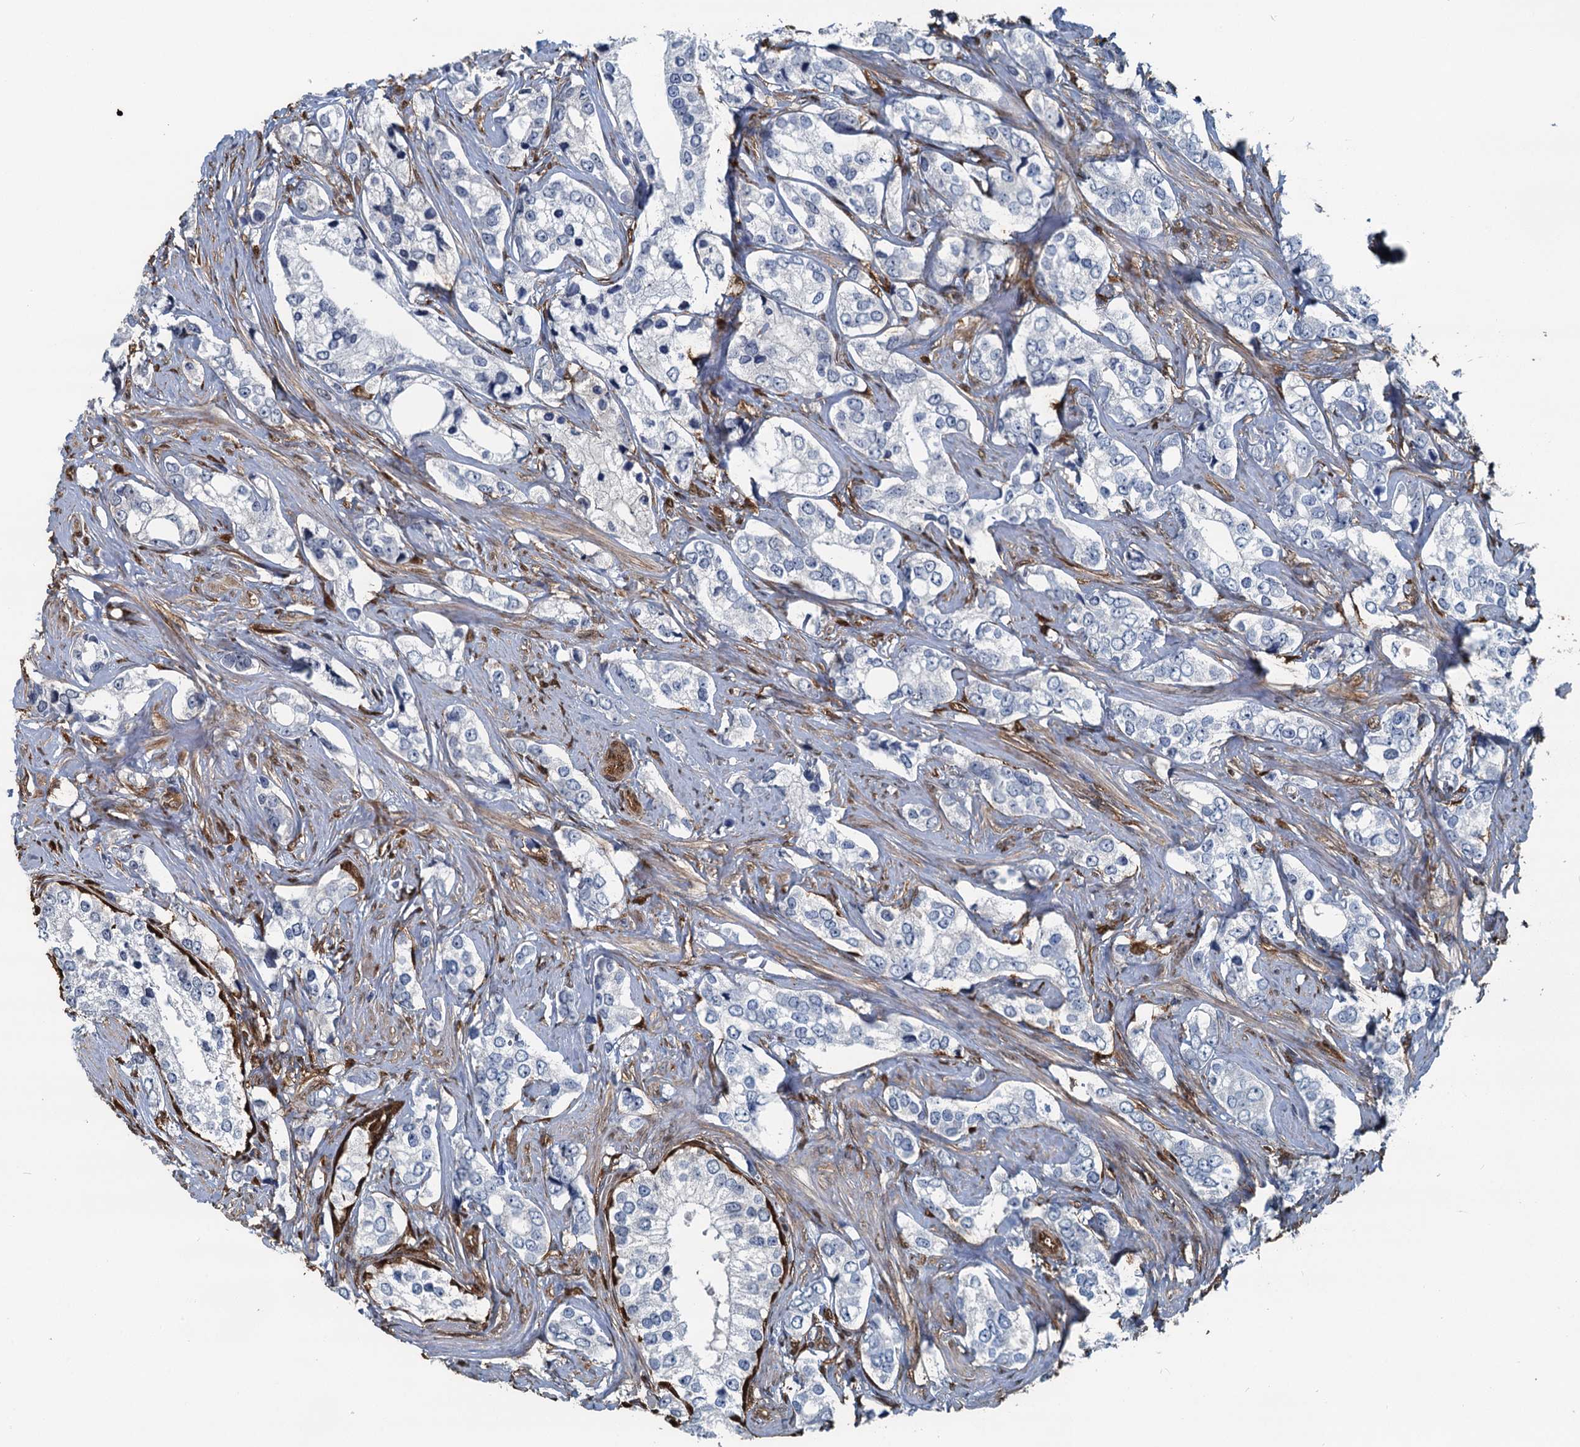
{"staining": {"intensity": "negative", "quantity": "none", "location": "none"}, "tissue": "prostate cancer", "cell_type": "Tumor cells", "image_type": "cancer", "snomed": [{"axis": "morphology", "description": "Adenocarcinoma, High grade"}, {"axis": "topography", "description": "Prostate"}], "caption": "Immunohistochemical staining of prostate cancer reveals no significant expression in tumor cells. The staining was performed using DAB (3,3'-diaminobenzidine) to visualize the protein expression in brown, while the nuclei were stained in blue with hematoxylin (Magnification: 20x).", "gene": "S100A6", "patient": {"sex": "male", "age": 66}}